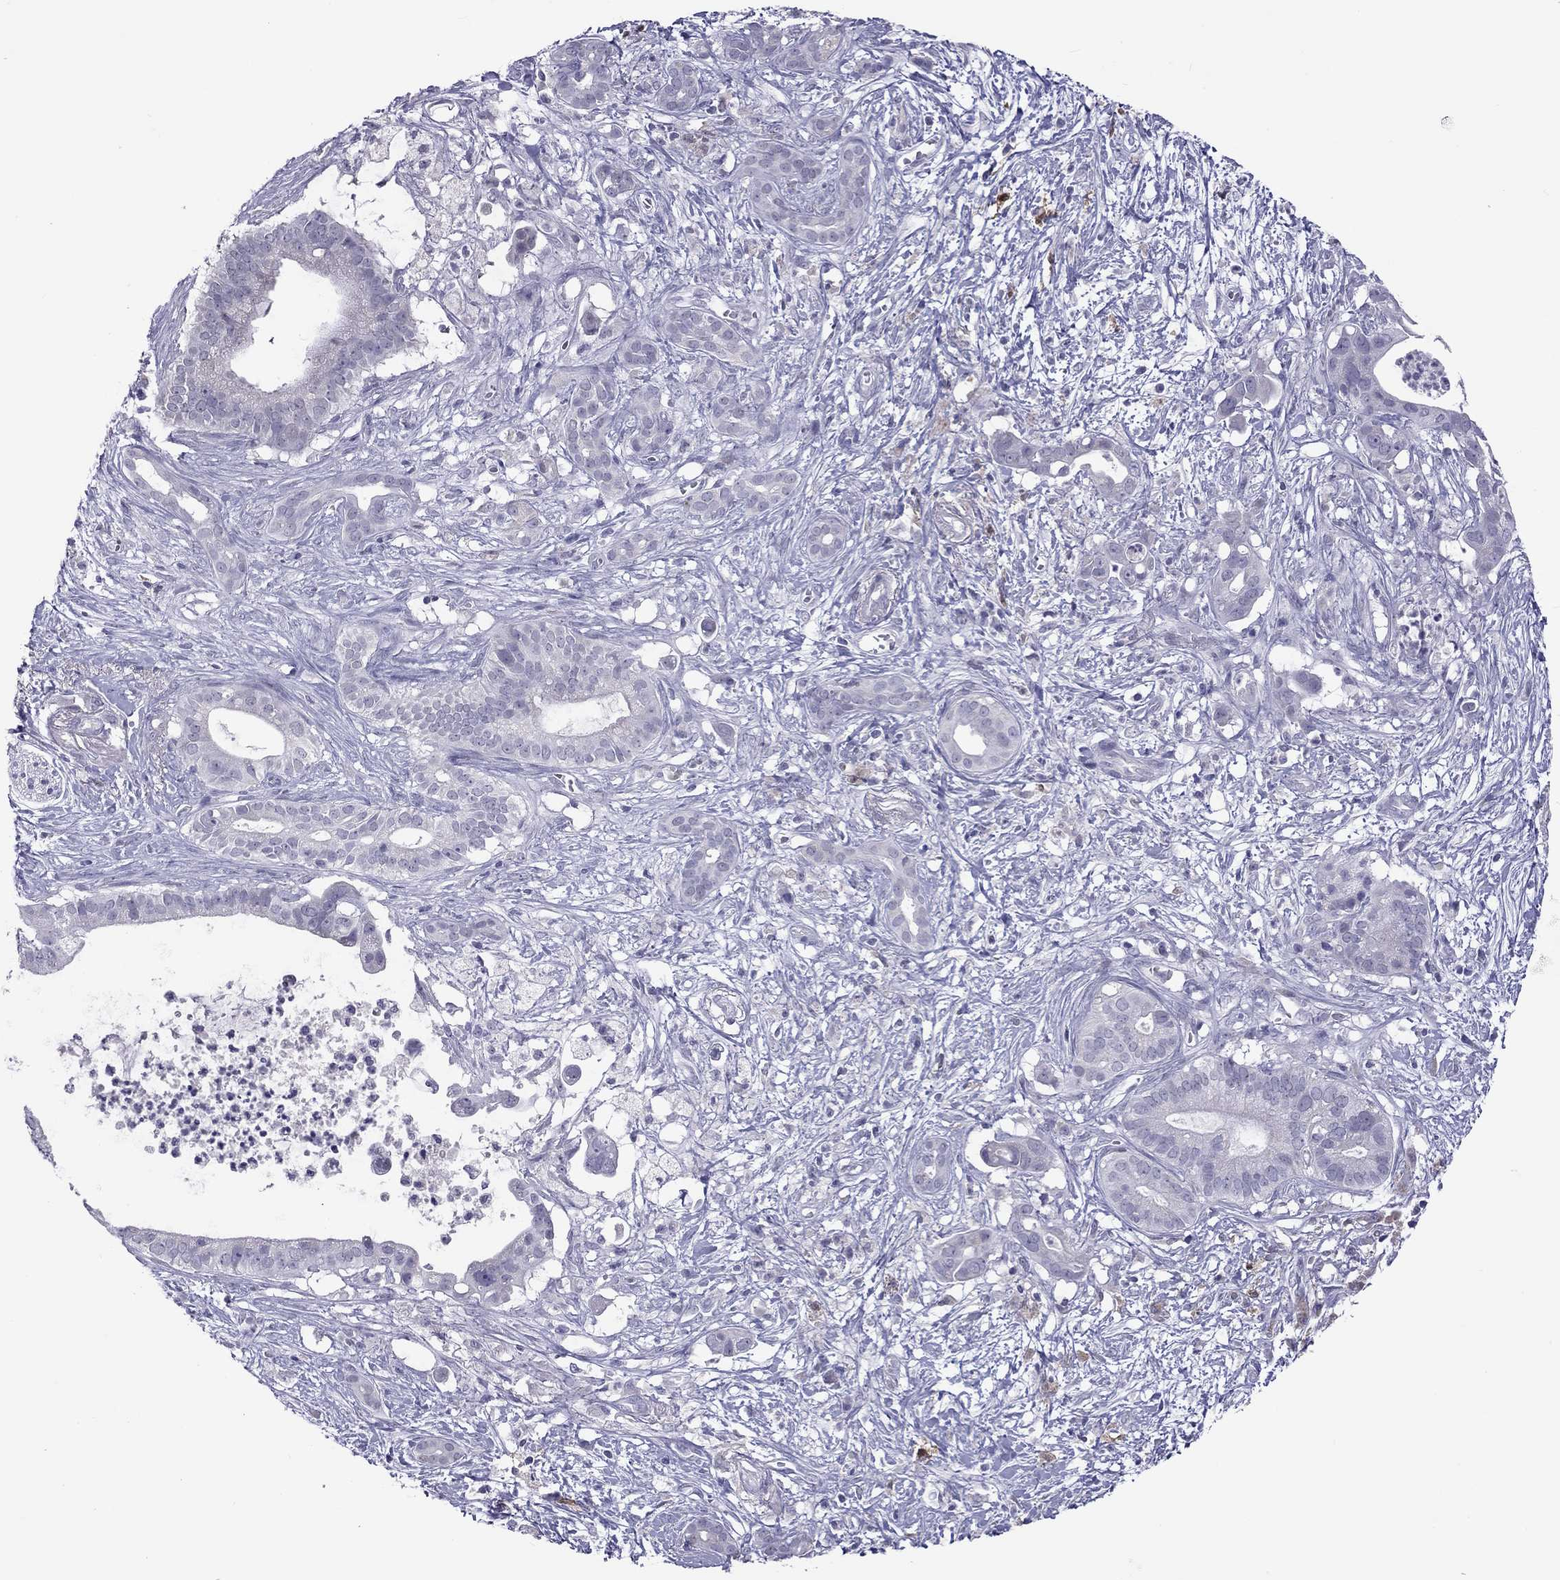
{"staining": {"intensity": "negative", "quantity": "none", "location": "none"}, "tissue": "pancreatic cancer", "cell_type": "Tumor cells", "image_type": "cancer", "snomed": [{"axis": "morphology", "description": "Adenocarcinoma, NOS"}, {"axis": "topography", "description": "Pancreas"}], "caption": "IHC image of pancreatic adenocarcinoma stained for a protein (brown), which demonstrates no staining in tumor cells.", "gene": "PPP1R3A", "patient": {"sex": "male", "age": 61}}